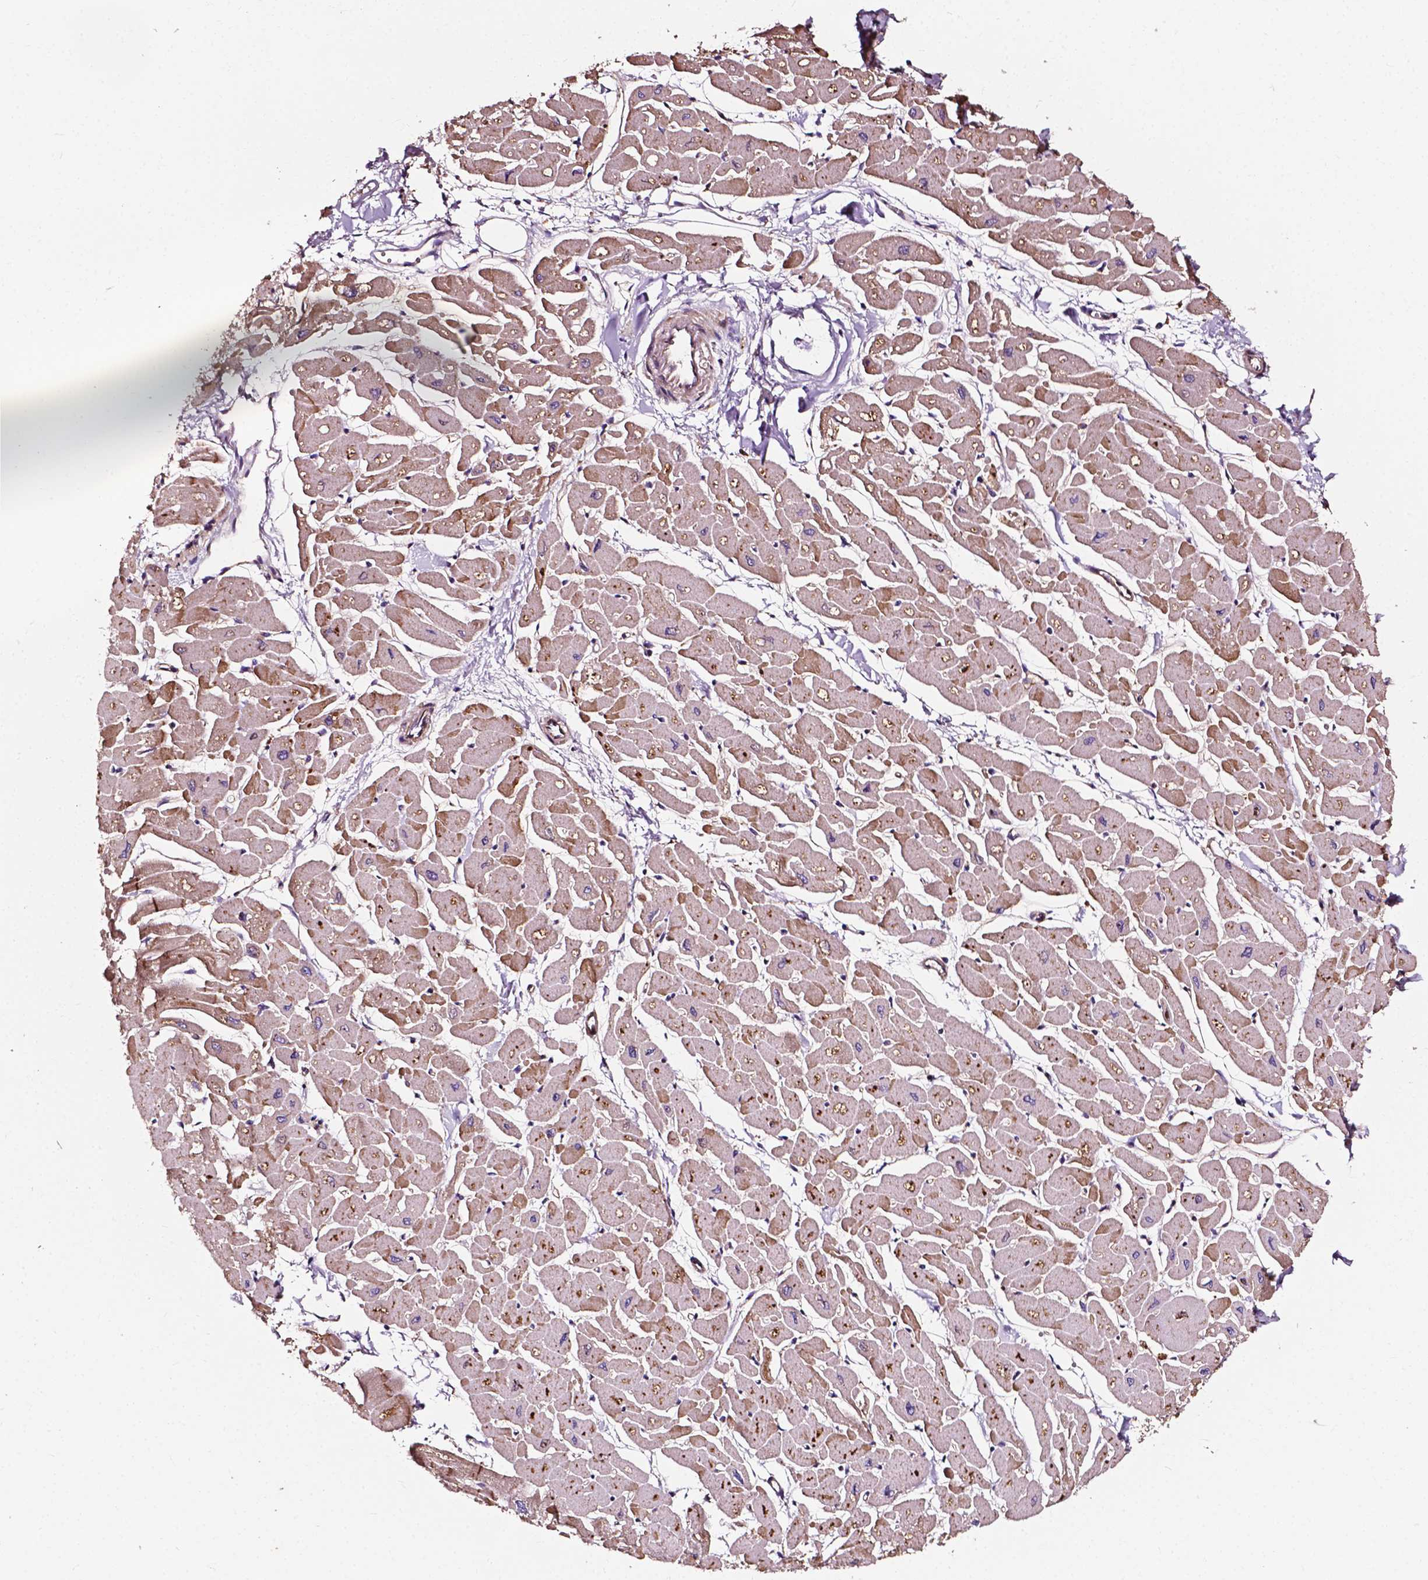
{"staining": {"intensity": "moderate", "quantity": ">75%", "location": "cytoplasmic/membranous"}, "tissue": "heart muscle", "cell_type": "Cardiomyocytes", "image_type": "normal", "snomed": [{"axis": "morphology", "description": "Normal tissue, NOS"}, {"axis": "topography", "description": "Heart"}], "caption": "Protein staining of unremarkable heart muscle demonstrates moderate cytoplasmic/membranous staining in about >75% of cardiomyocytes. The staining was performed using DAB, with brown indicating positive protein expression. Nuclei are stained blue with hematoxylin.", "gene": "ATG16L1", "patient": {"sex": "male", "age": 57}}